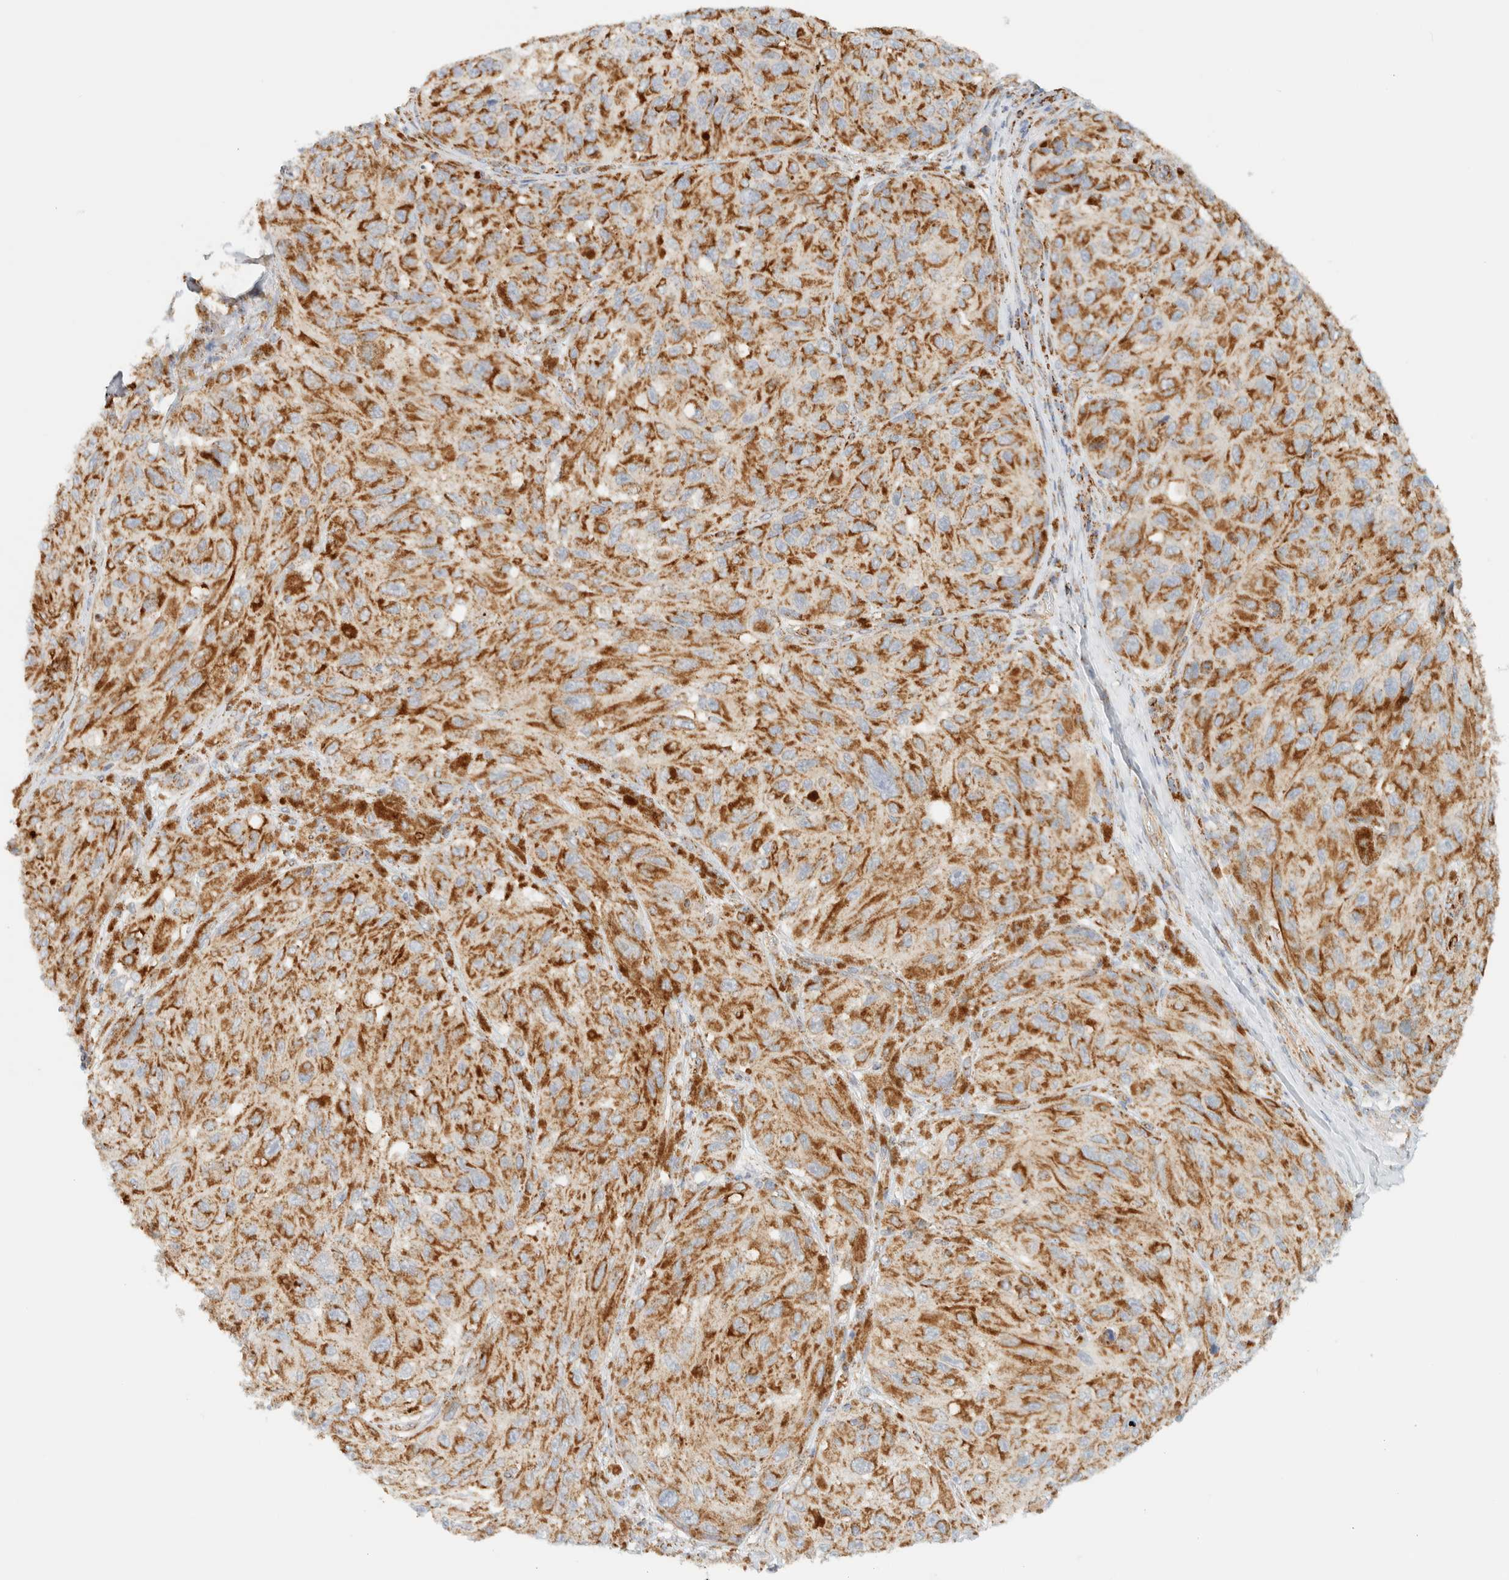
{"staining": {"intensity": "moderate", "quantity": ">75%", "location": "cytoplasmic/membranous"}, "tissue": "melanoma", "cell_type": "Tumor cells", "image_type": "cancer", "snomed": [{"axis": "morphology", "description": "Malignant melanoma, NOS"}, {"axis": "topography", "description": "Skin"}], "caption": "Immunohistochemistry of human melanoma shows medium levels of moderate cytoplasmic/membranous staining in approximately >75% of tumor cells. (Brightfield microscopy of DAB IHC at high magnification).", "gene": "KIFAP3", "patient": {"sex": "female", "age": 73}}